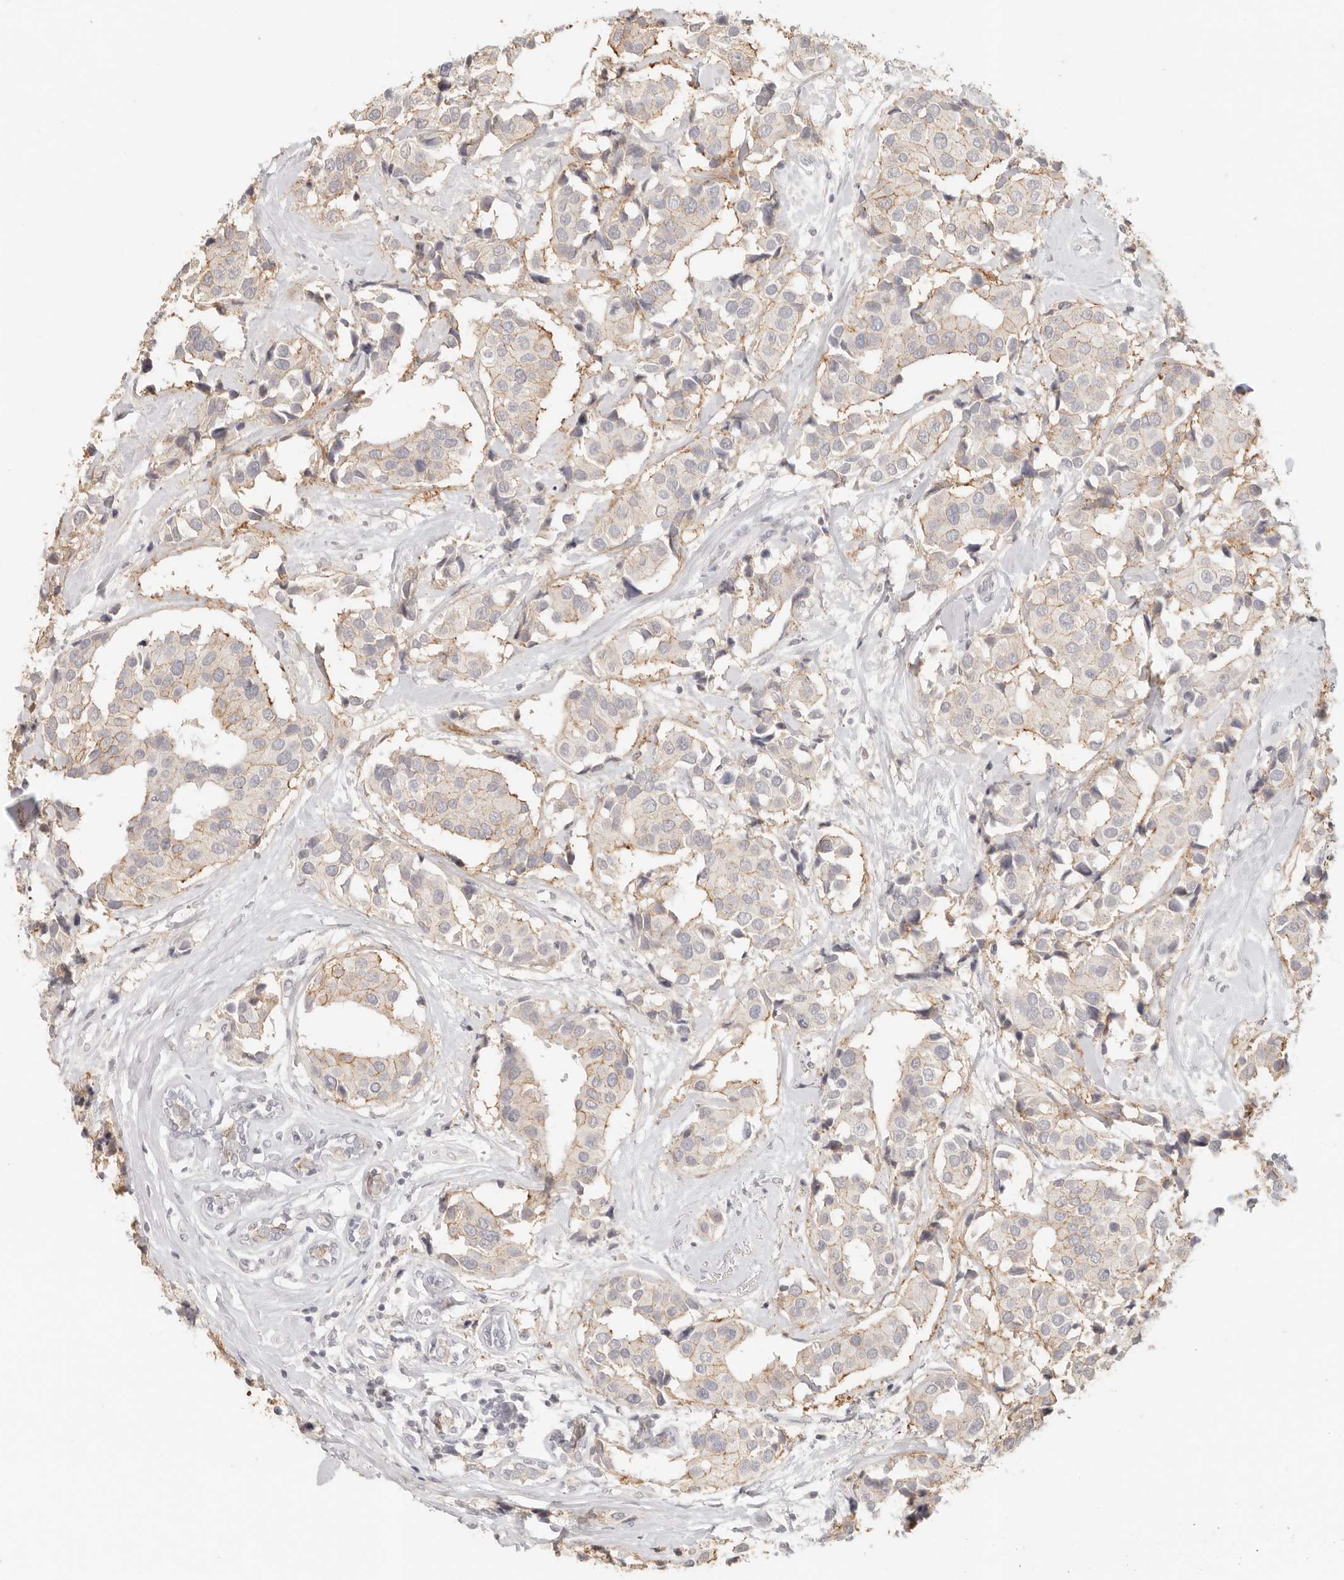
{"staining": {"intensity": "weak", "quantity": "25%-75%", "location": "cytoplasmic/membranous"}, "tissue": "breast cancer", "cell_type": "Tumor cells", "image_type": "cancer", "snomed": [{"axis": "morphology", "description": "Normal tissue, NOS"}, {"axis": "morphology", "description": "Duct carcinoma"}, {"axis": "topography", "description": "Breast"}], "caption": "IHC (DAB) staining of breast cancer exhibits weak cytoplasmic/membranous protein positivity in approximately 25%-75% of tumor cells.", "gene": "EPCAM", "patient": {"sex": "female", "age": 39}}